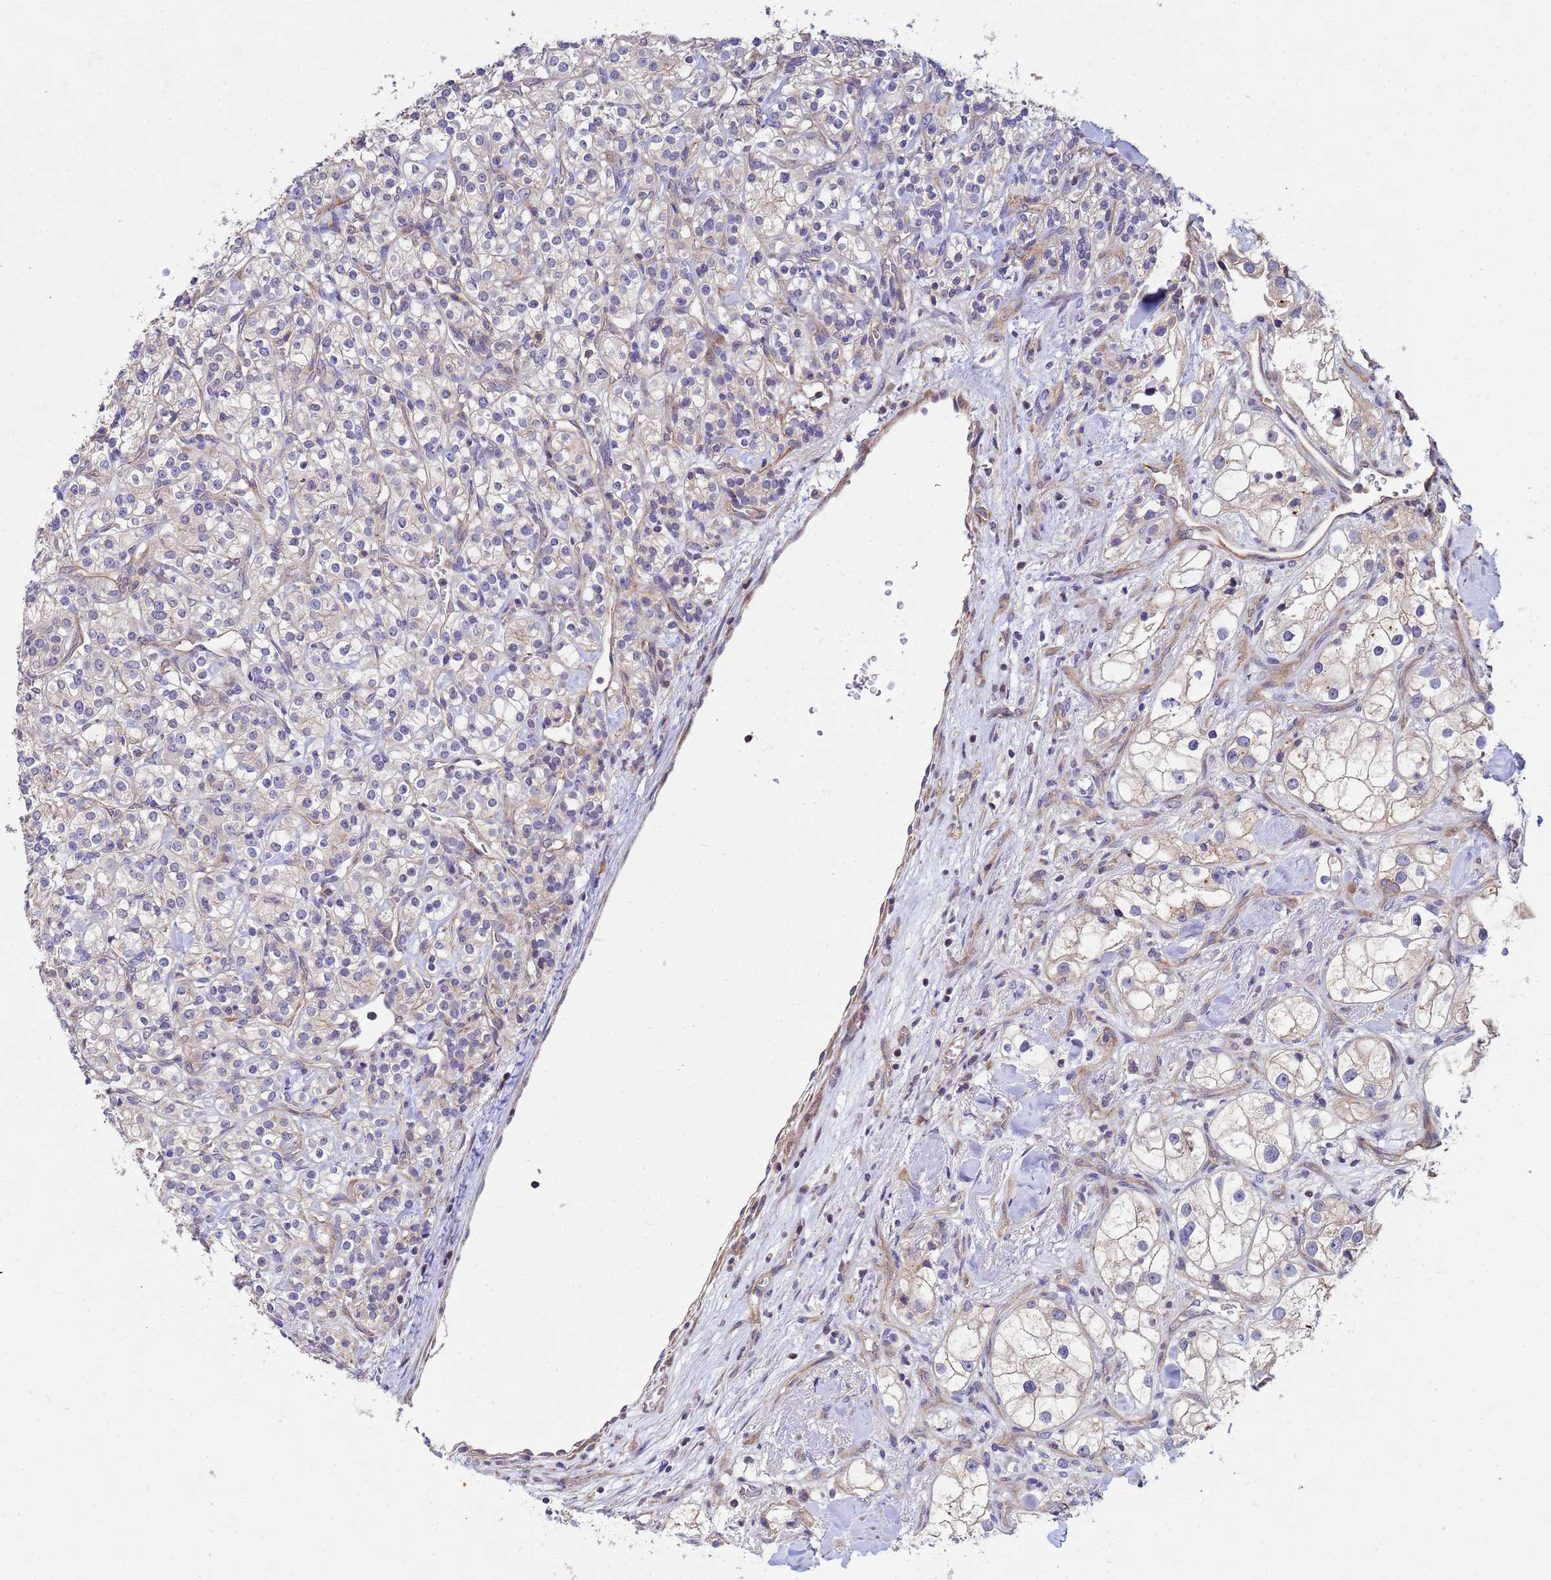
{"staining": {"intensity": "weak", "quantity": "<25%", "location": "cytoplasmic/membranous"}, "tissue": "renal cancer", "cell_type": "Tumor cells", "image_type": "cancer", "snomed": [{"axis": "morphology", "description": "Adenocarcinoma, NOS"}, {"axis": "topography", "description": "Kidney"}], "caption": "Renal cancer was stained to show a protein in brown. There is no significant staining in tumor cells.", "gene": "CDC34", "patient": {"sex": "male", "age": 77}}